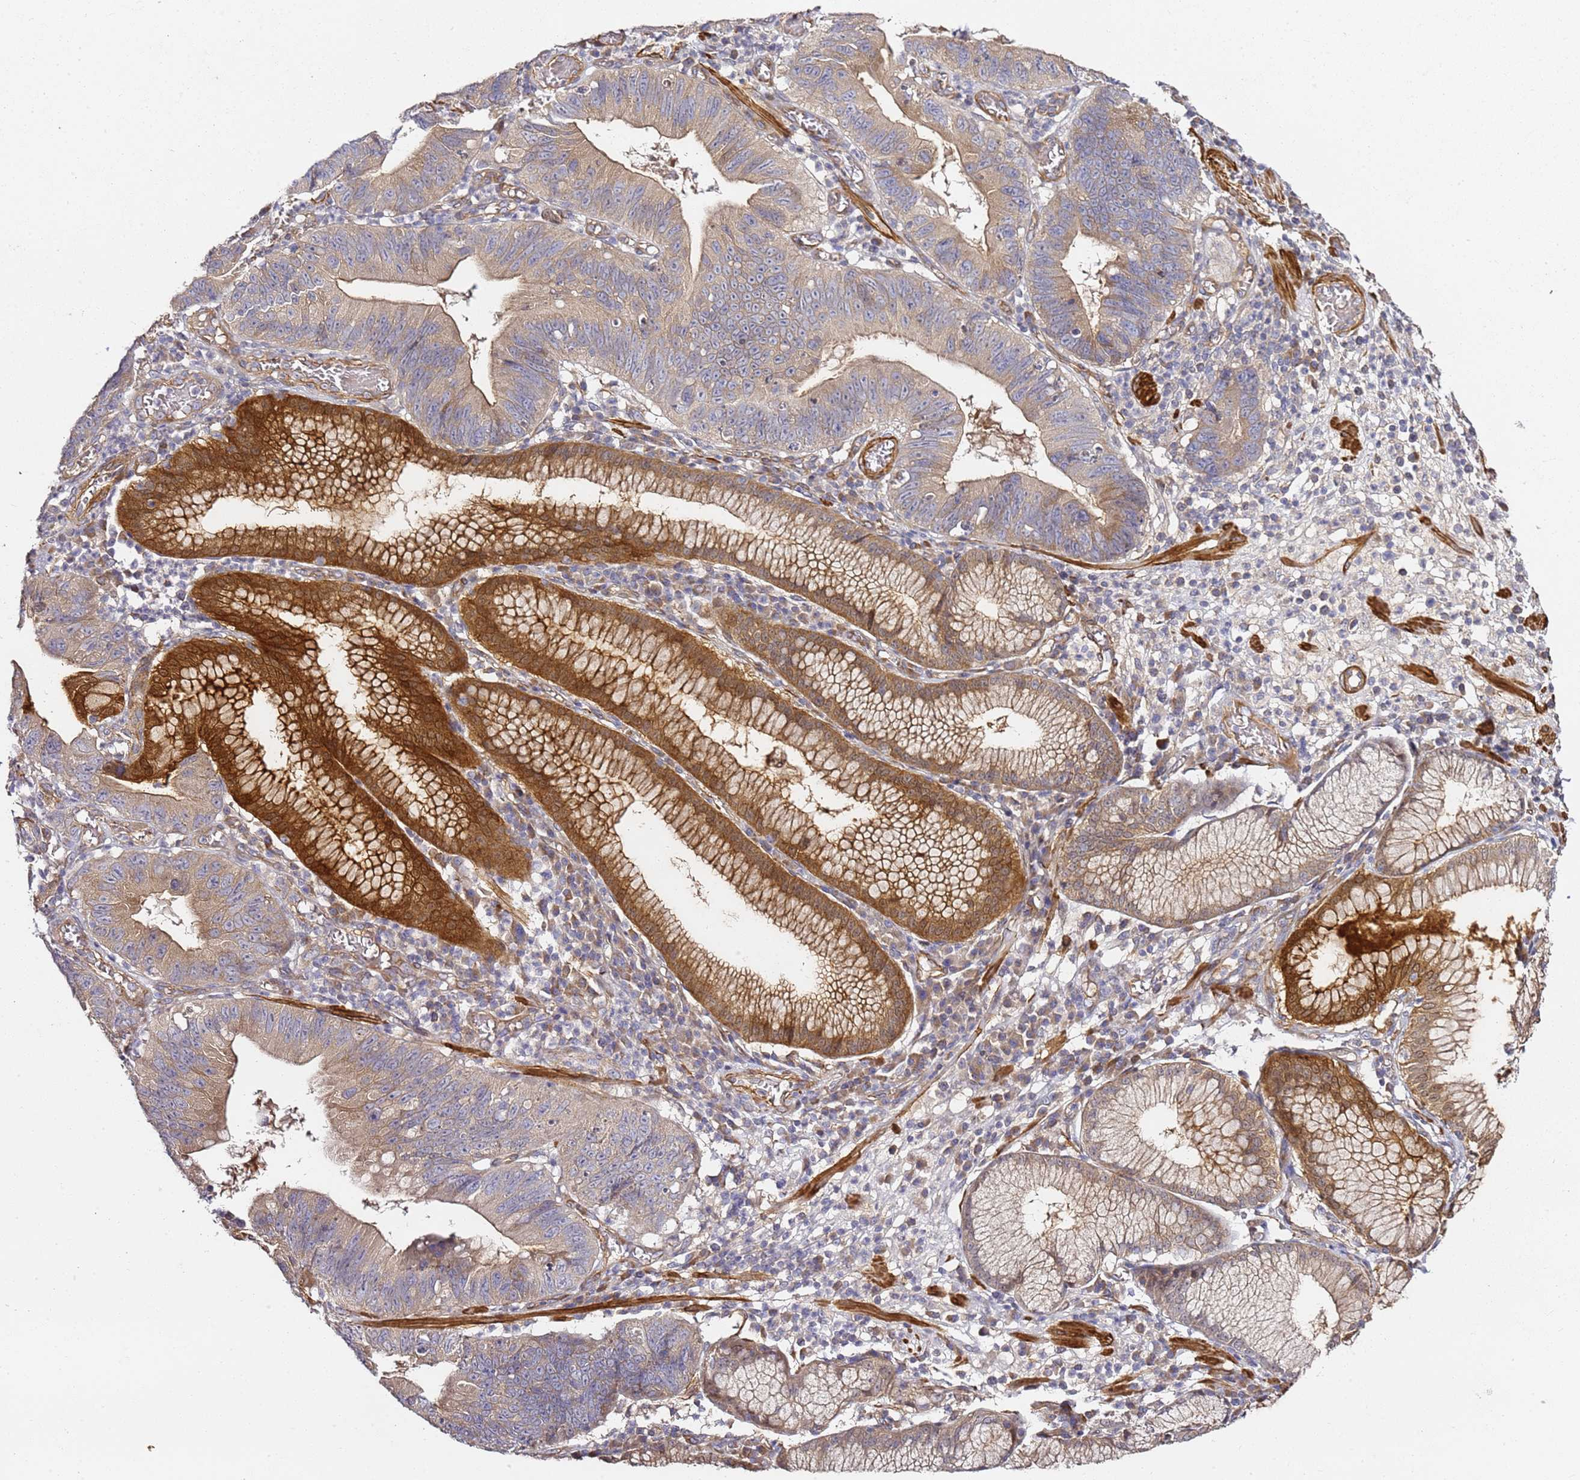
{"staining": {"intensity": "strong", "quantity": "25%-75%", "location": "cytoplasmic/membranous"}, "tissue": "stomach cancer", "cell_type": "Tumor cells", "image_type": "cancer", "snomed": [{"axis": "morphology", "description": "Adenocarcinoma, NOS"}, {"axis": "topography", "description": "Stomach"}], "caption": "Tumor cells demonstrate high levels of strong cytoplasmic/membranous positivity in approximately 25%-75% of cells in stomach cancer.", "gene": "EPS8L1", "patient": {"sex": "male", "age": 59}}